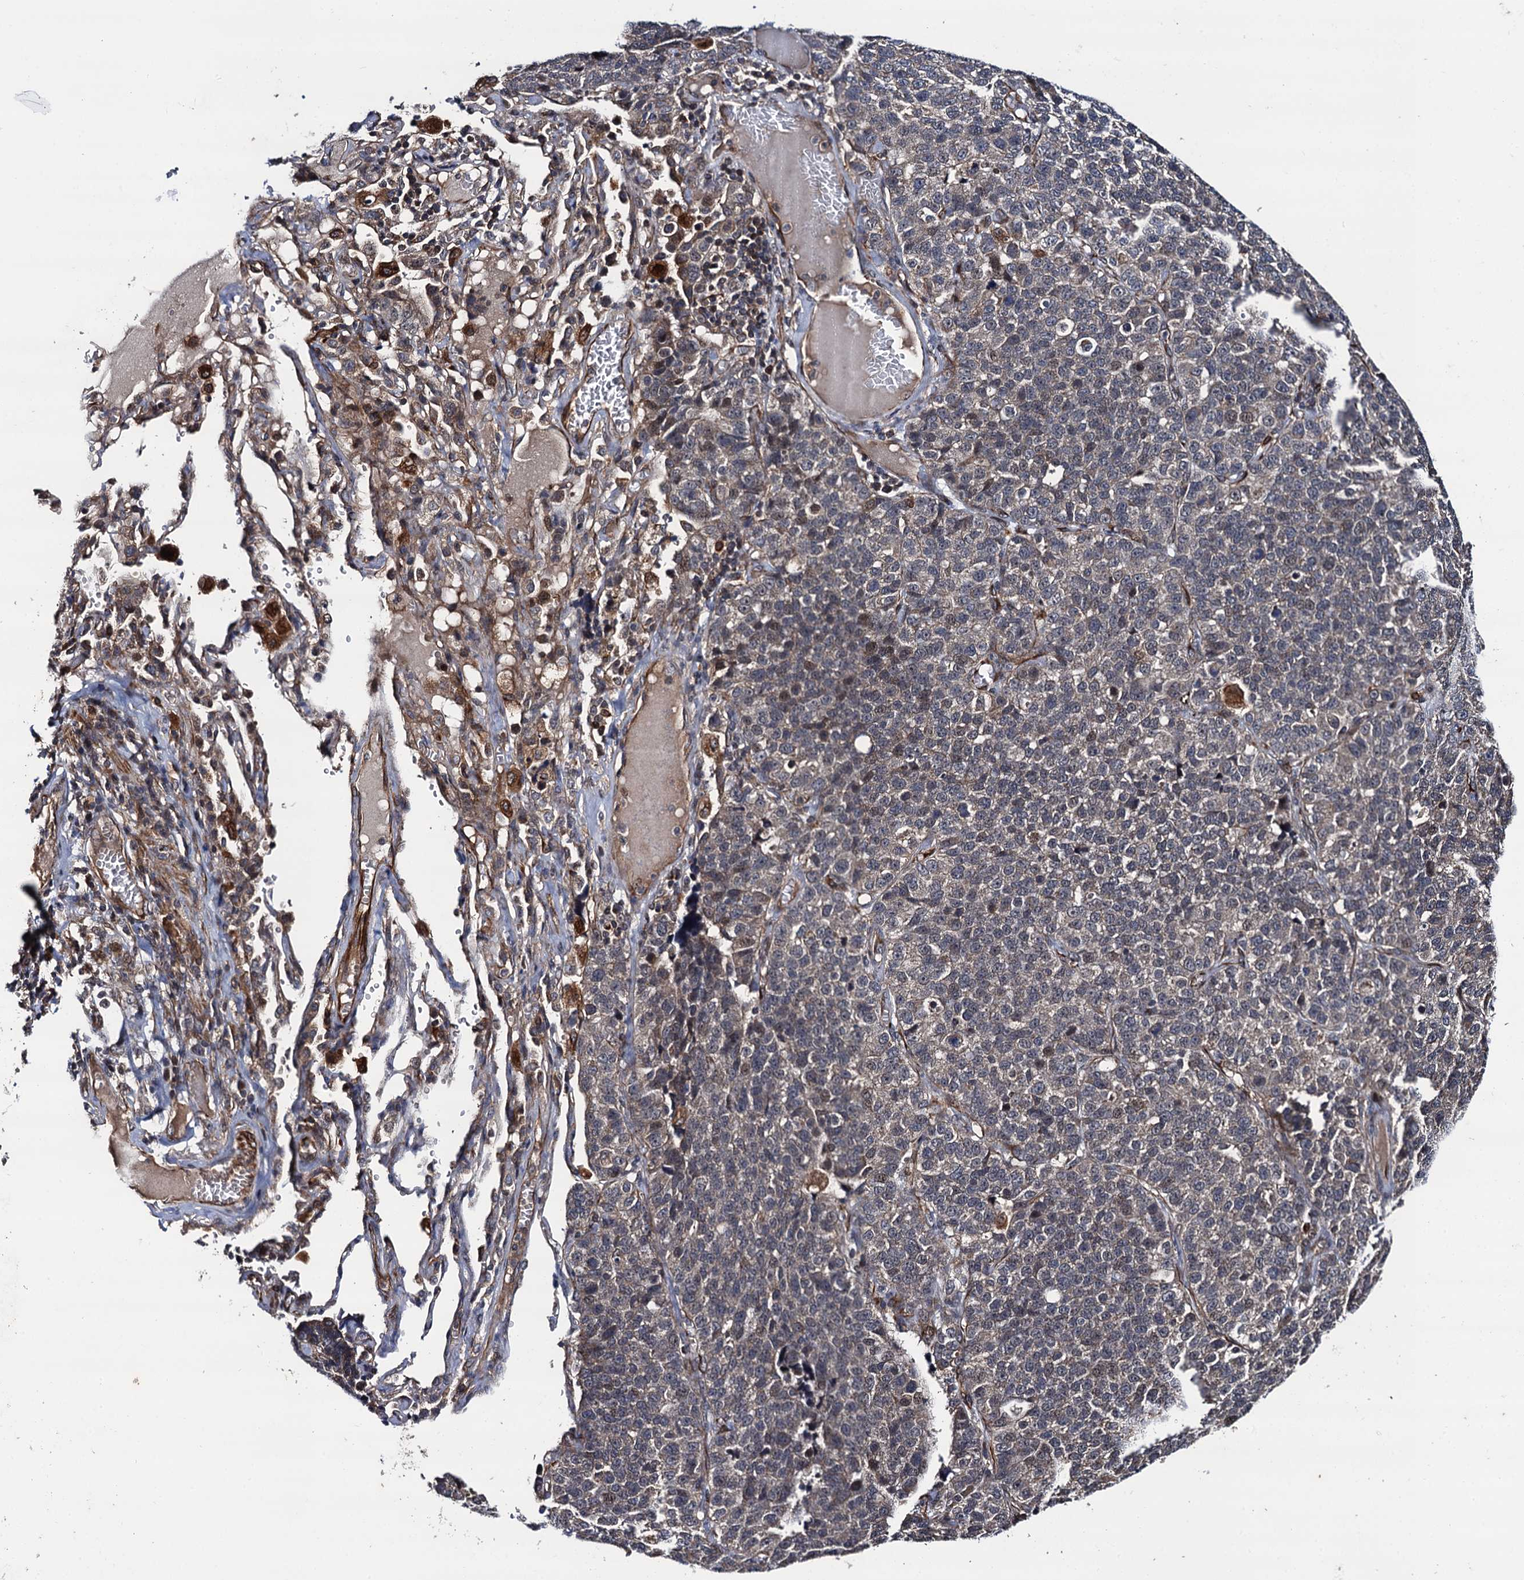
{"staining": {"intensity": "negative", "quantity": "none", "location": "none"}, "tissue": "lung cancer", "cell_type": "Tumor cells", "image_type": "cancer", "snomed": [{"axis": "morphology", "description": "Adenocarcinoma, NOS"}, {"axis": "topography", "description": "Lung"}], "caption": "Immunohistochemistry image of neoplastic tissue: human lung adenocarcinoma stained with DAB (3,3'-diaminobenzidine) displays no significant protein staining in tumor cells.", "gene": "FSIP1", "patient": {"sex": "male", "age": 49}}